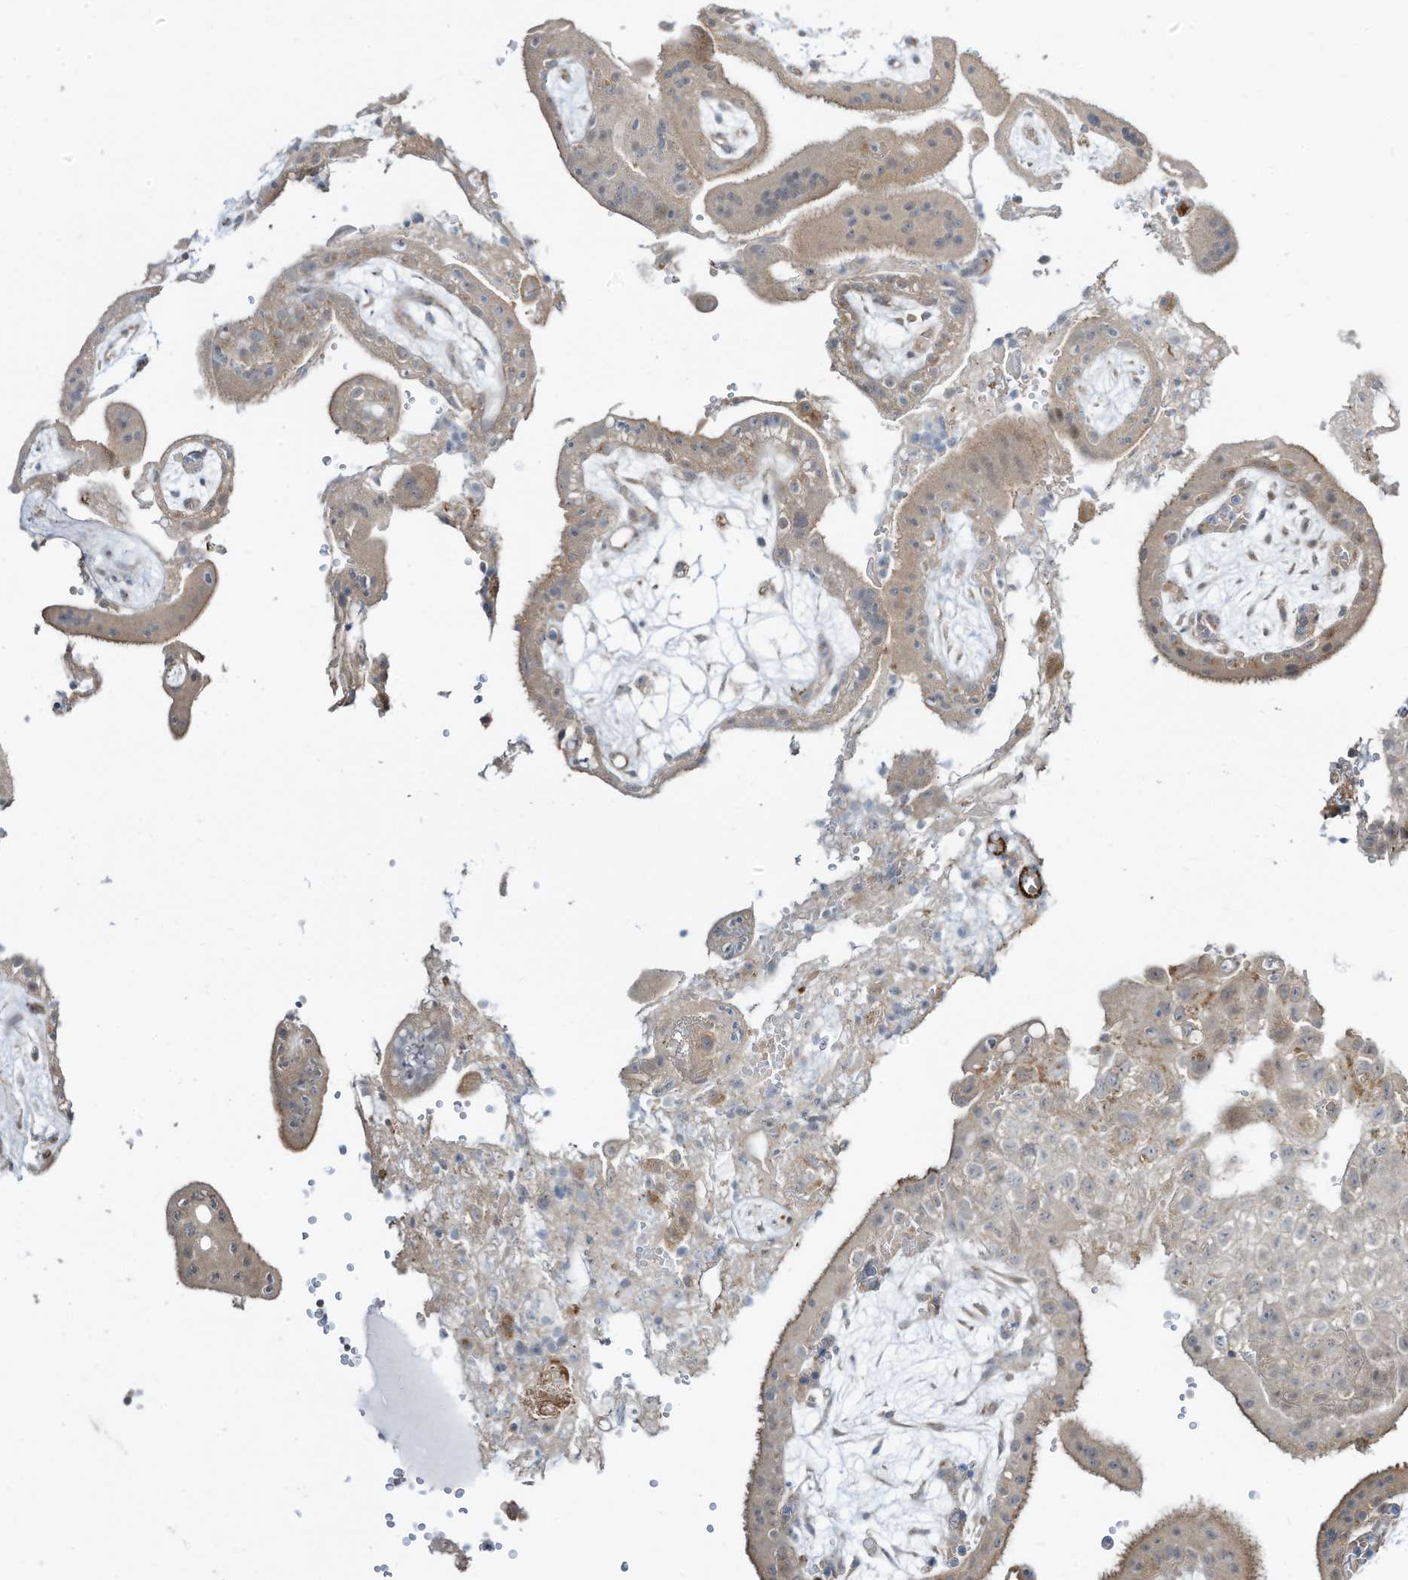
{"staining": {"intensity": "moderate", "quantity": "25%-75%", "location": "cytoplasmic/membranous"}, "tissue": "placenta", "cell_type": "Trophoblastic cells", "image_type": "normal", "snomed": [{"axis": "morphology", "description": "Normal tissue, NOS"}, {"axis": "topography", "description": "Placenta"}], "caption": "Brown immunohistochemical staining in benign human placenta displays moderate cytoplasmic/membranous positivity in about 25%-75% of trophoblastic cells.", "gene": "DZIP3", "patient": {"sex": "female", "age": 18}}